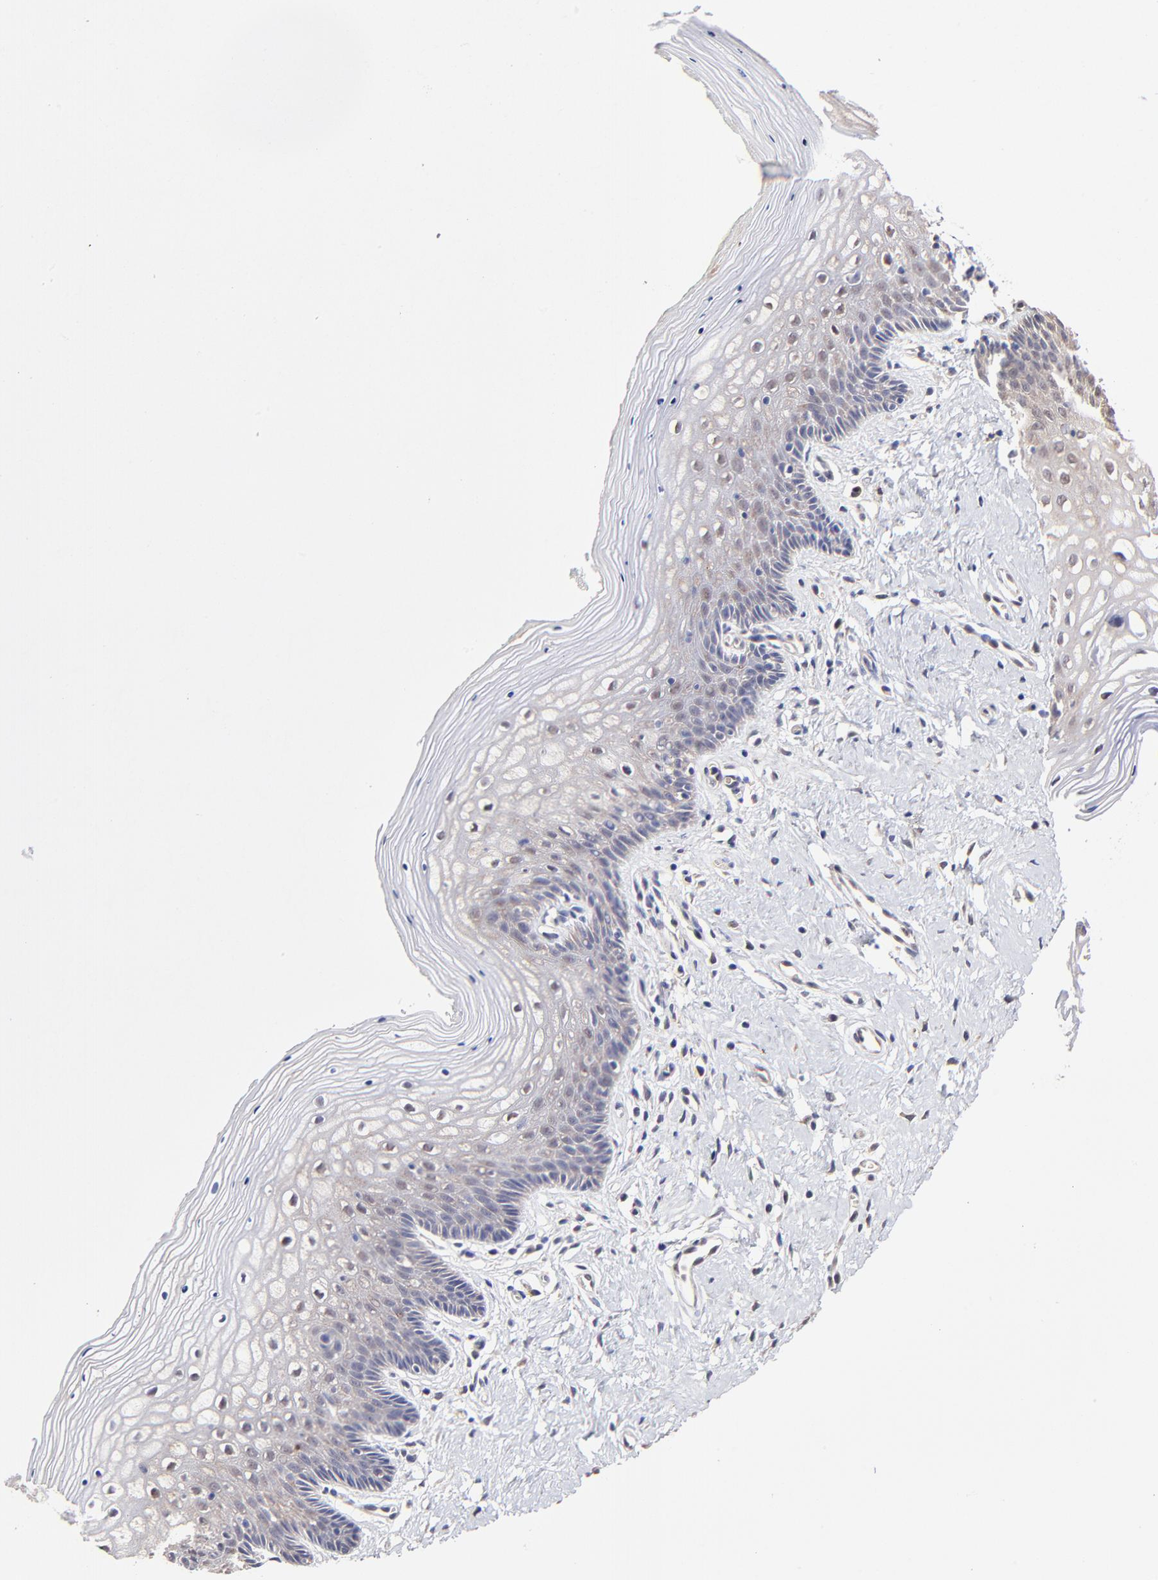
{"staining": {"intensity": "weak", "quantity": "<25%", "location": "cytoplasmic/membranous,nuclear"}, "tissue": "vagina", "cell_type": "Squamous epithelial cells", "image_type": "normal", "snomed": [{"axis": "morphology", "description": "Normal tissue, NOS"}, {"axis": "topography", "description": "Vagina"}], "caption": "Photomicrograph shows no protein positivity in squamous epithelial cells of unremarkable vagina.", "gene": "ZNF10", "patient": {"sex": "female", "age": 46}}